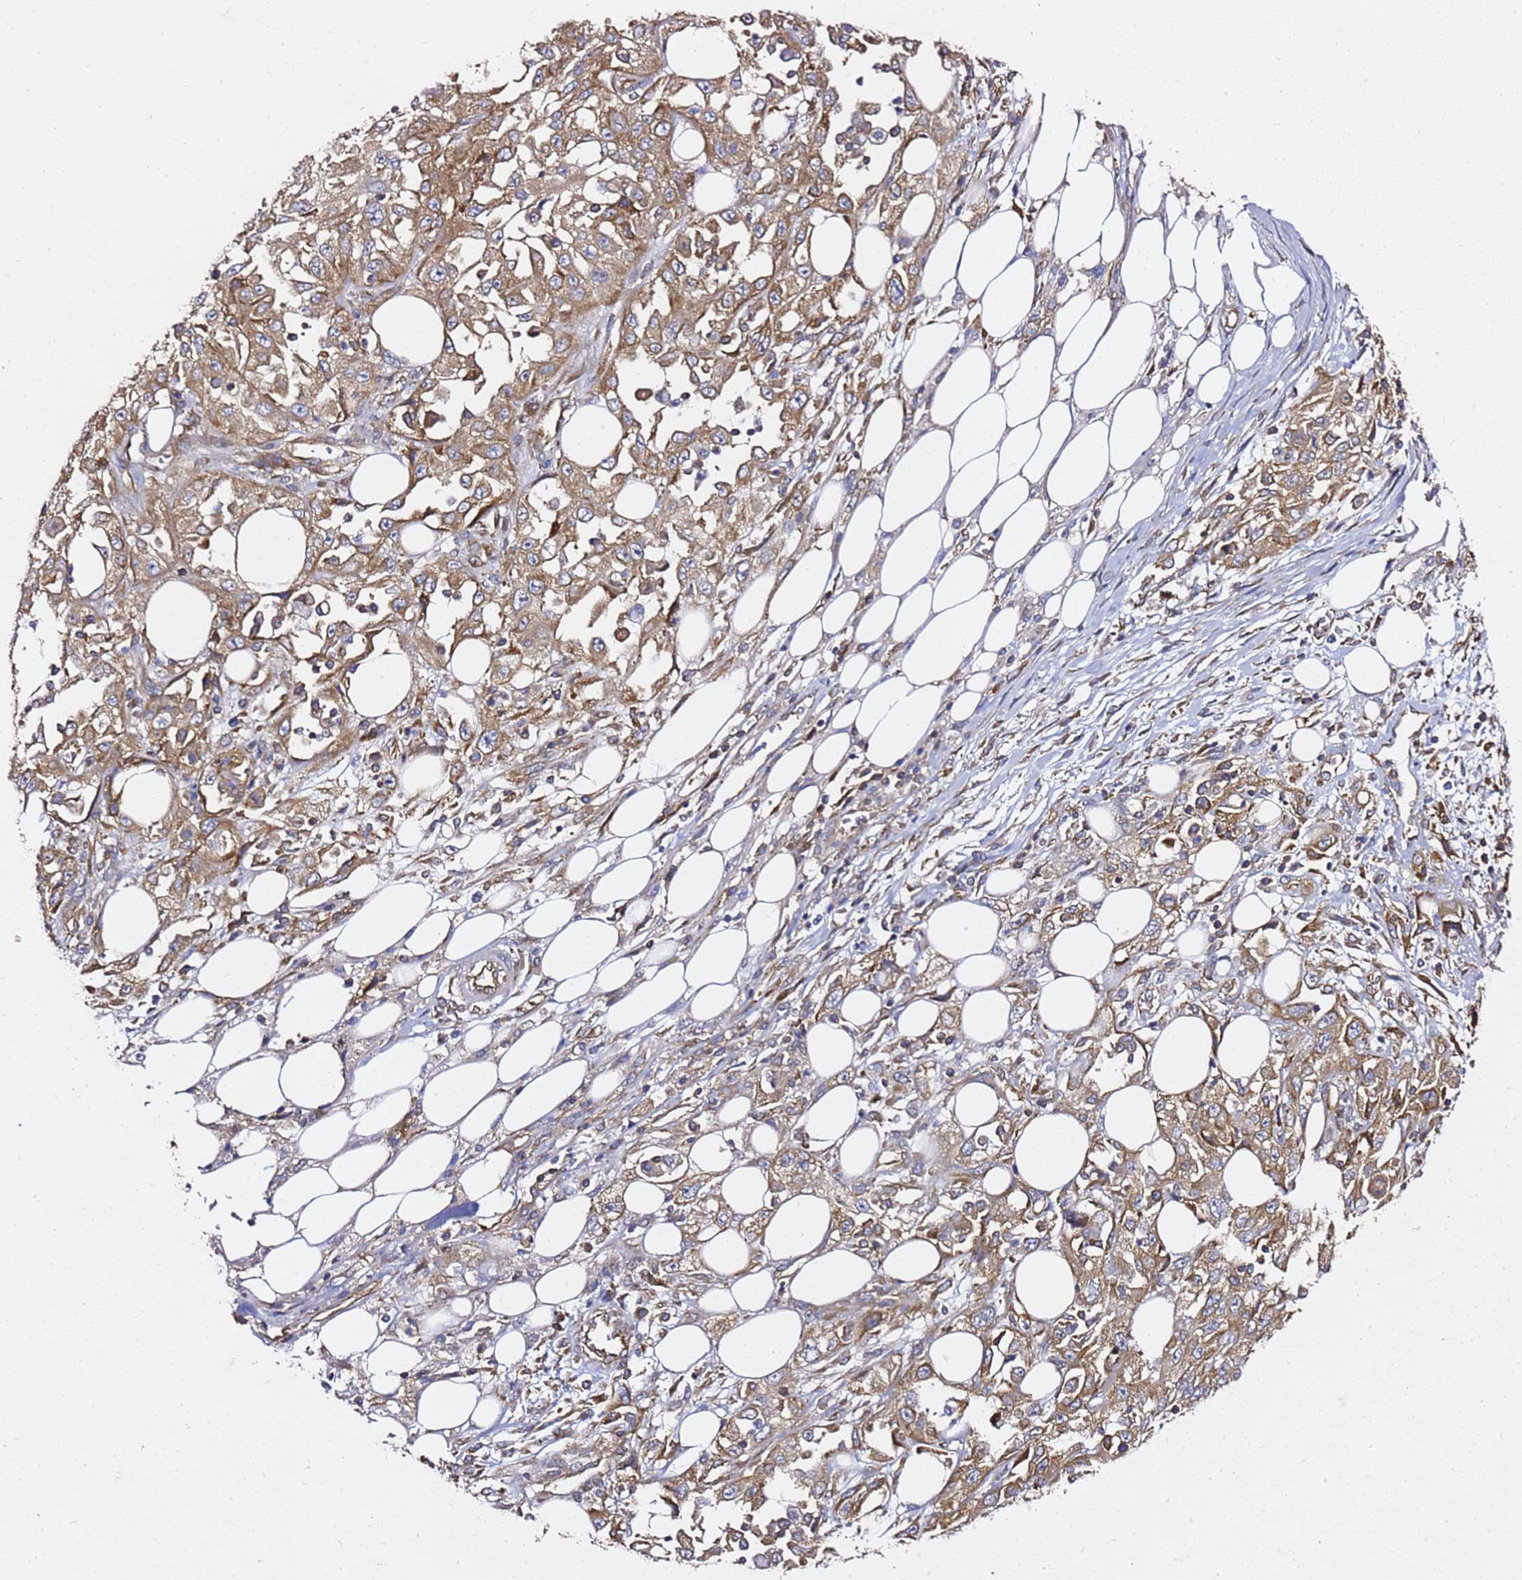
{"staining": {"intensity": "moderate", "quantity": ">75%", "location": "cytoplasmic/membranous"}, "tissue": "skin cancer", "cell_type": "Tumor cells", "image_type": "cancer", "snomed": [{"axis": "morphology", "description": "Squamous cell carcinoma, NOS"}, {"axis": "morphology", "description": "Squamous cell carcinoma, metastatic, NOS"}, {"axis": "topography", "description": "Skin"}, {"axis": "topography", "description": "Lymph node"}], "caption": "Protein staining demonstrates moderate cytoplasmic/membranous positivity in about >75% of tumor cells in skin cancer. Ihc stains the protein in brown and the nuclei are stained blue.", "gene": "TPST1", "patient": {"sex": "male", "age": 75}}